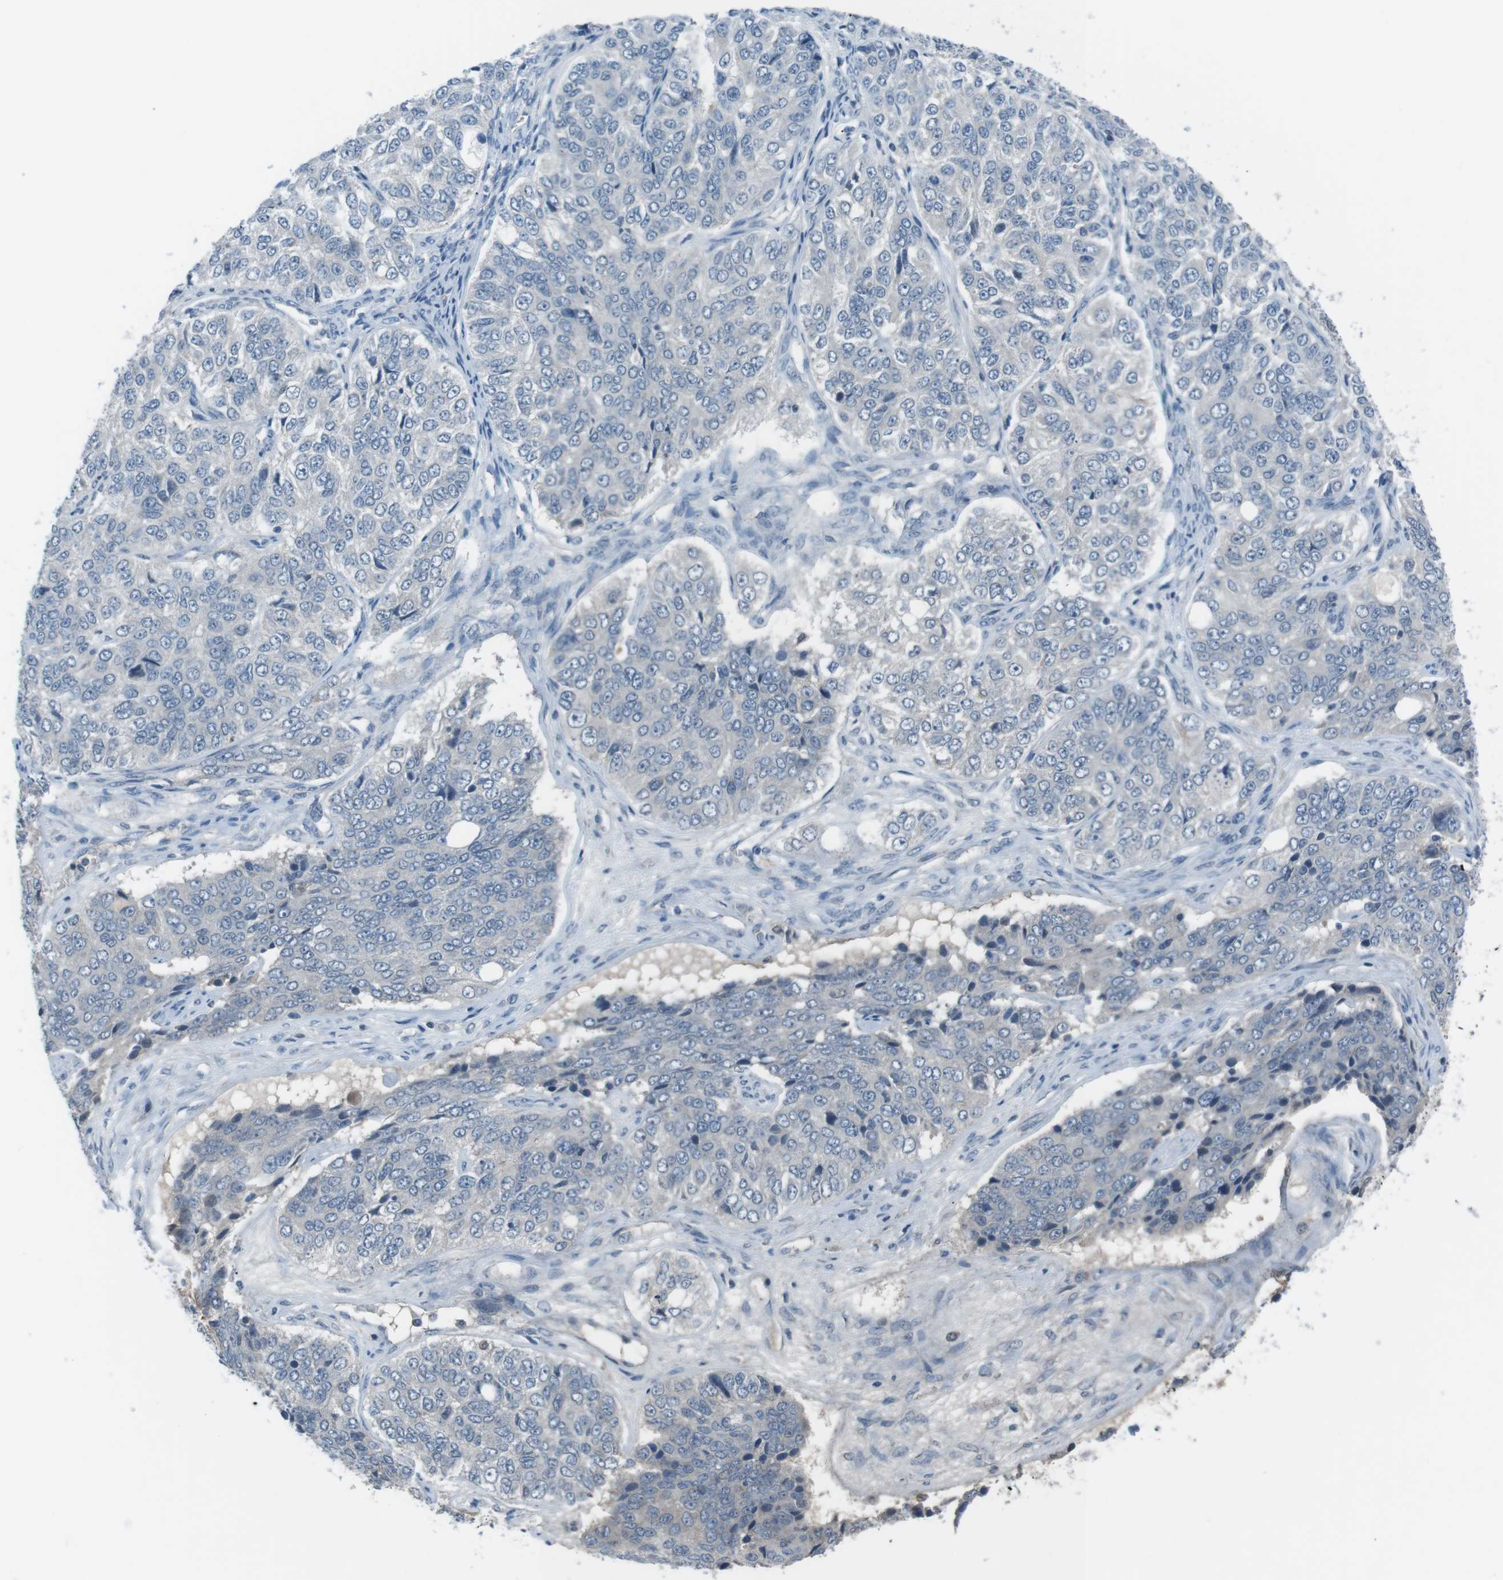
{"staining": {"intensity": "negative", "quantity": "none", "location": "none"}, "tissue": "ovarian cancer", "cell_type": "Tumor cells", "image_type": "cancer", "snomed": [{"axis": "morphology", "description": "Carcinoma, endometroid"}, {"axis": "topography", "description": "Ovary"}], "caption": "The image displays no significant staining in tumor cells of ovarian endometroid carcinoma.", "gene": "FCRLA", "patient": {"sex": "female", "age": 51}}